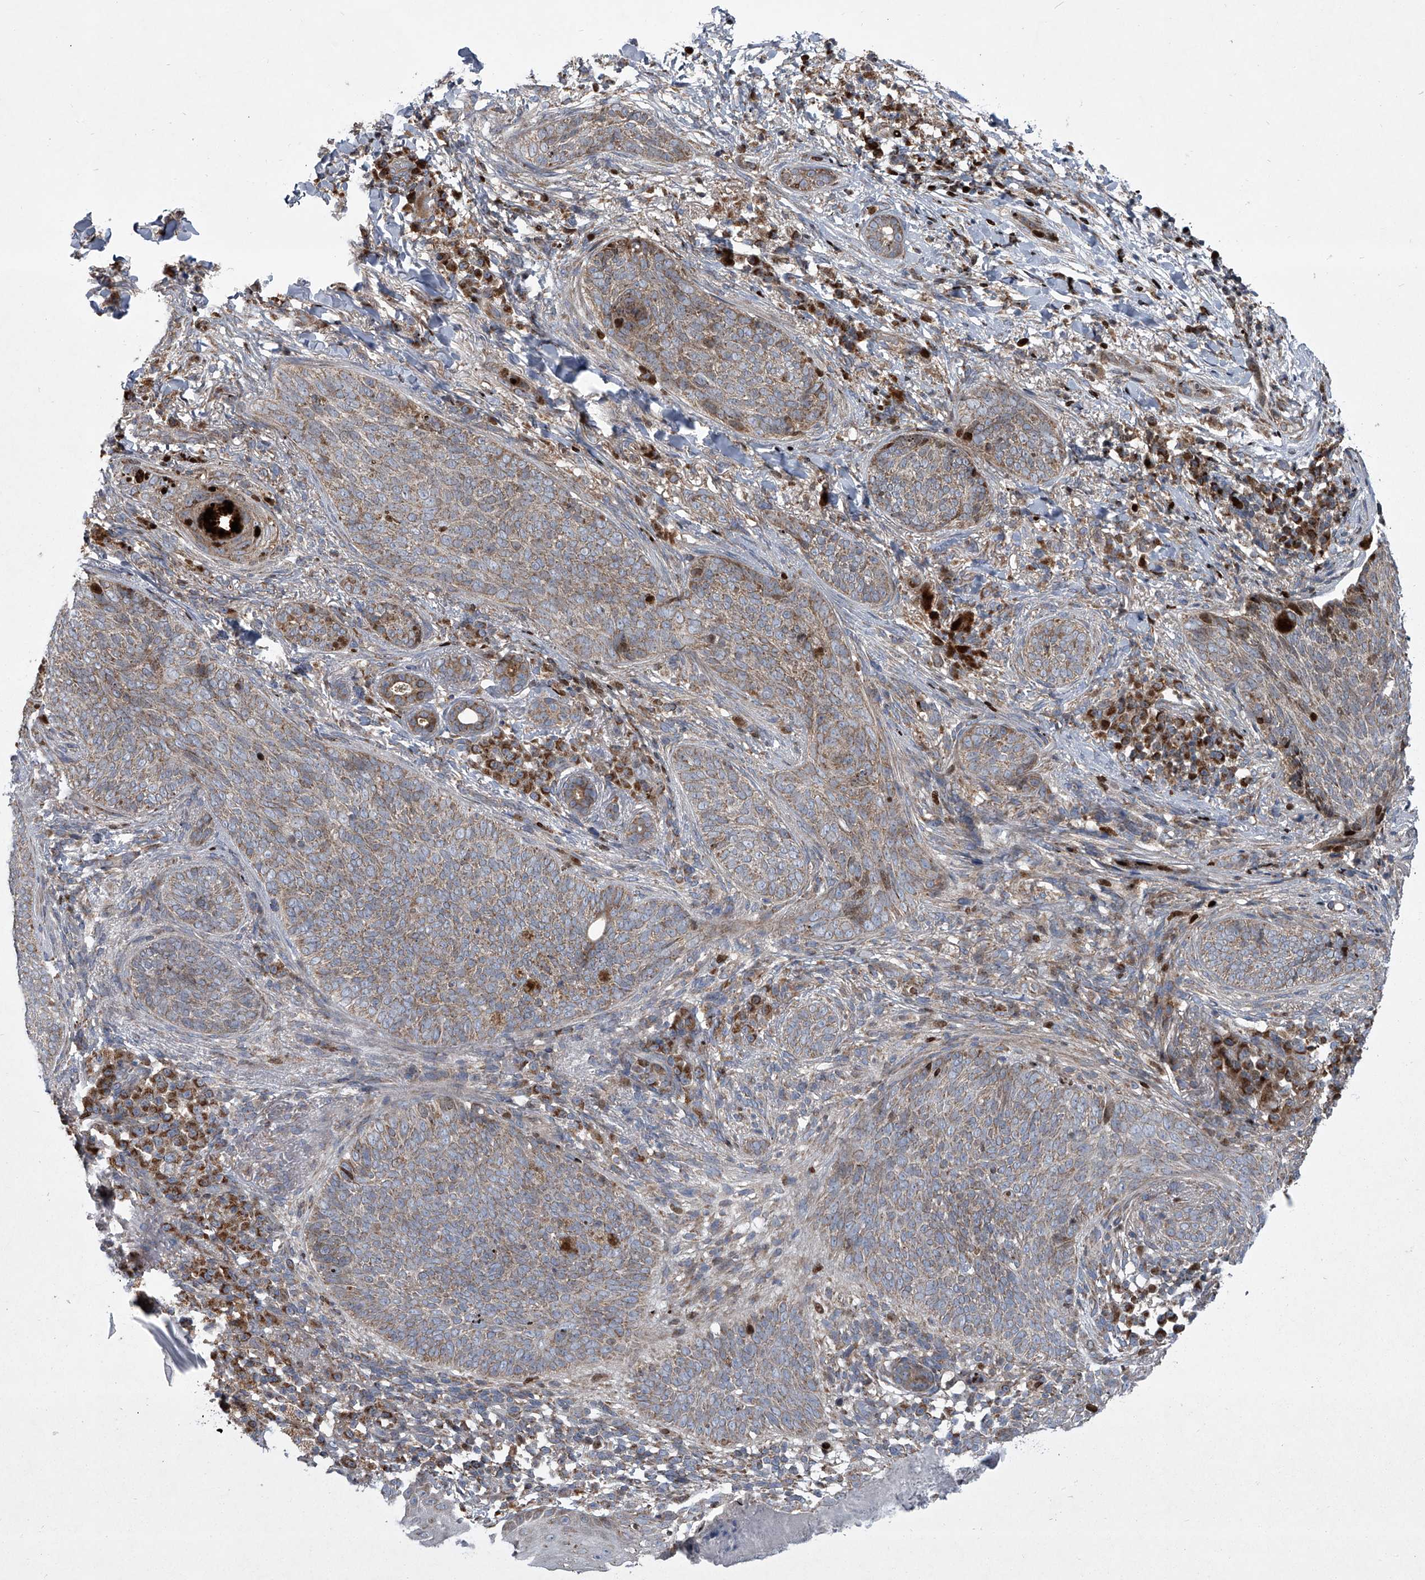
{"staining": {"intensity": "moderate", "quantity": "25%-75%", "location": "cytoplasmic/membranous,nuclear"}, "tissue": "skin cancer", "cell_type": "Tumor cells", "image_type": "cancer", "snomed": [{"axis": "morphology", "description": "Basal cell carcinoma"}, {"axis": "topography", "description": "Skin"}], "caption": "Immunohistochemical staining of human skin basal cell carcinoma reveals medium levels of moderate cytoplasmic/membranous and nuclear protein expression in about 25%-75% of tumor cells.", "gene": "STRADA", "patient": {"sex": "male", "age": 85}}